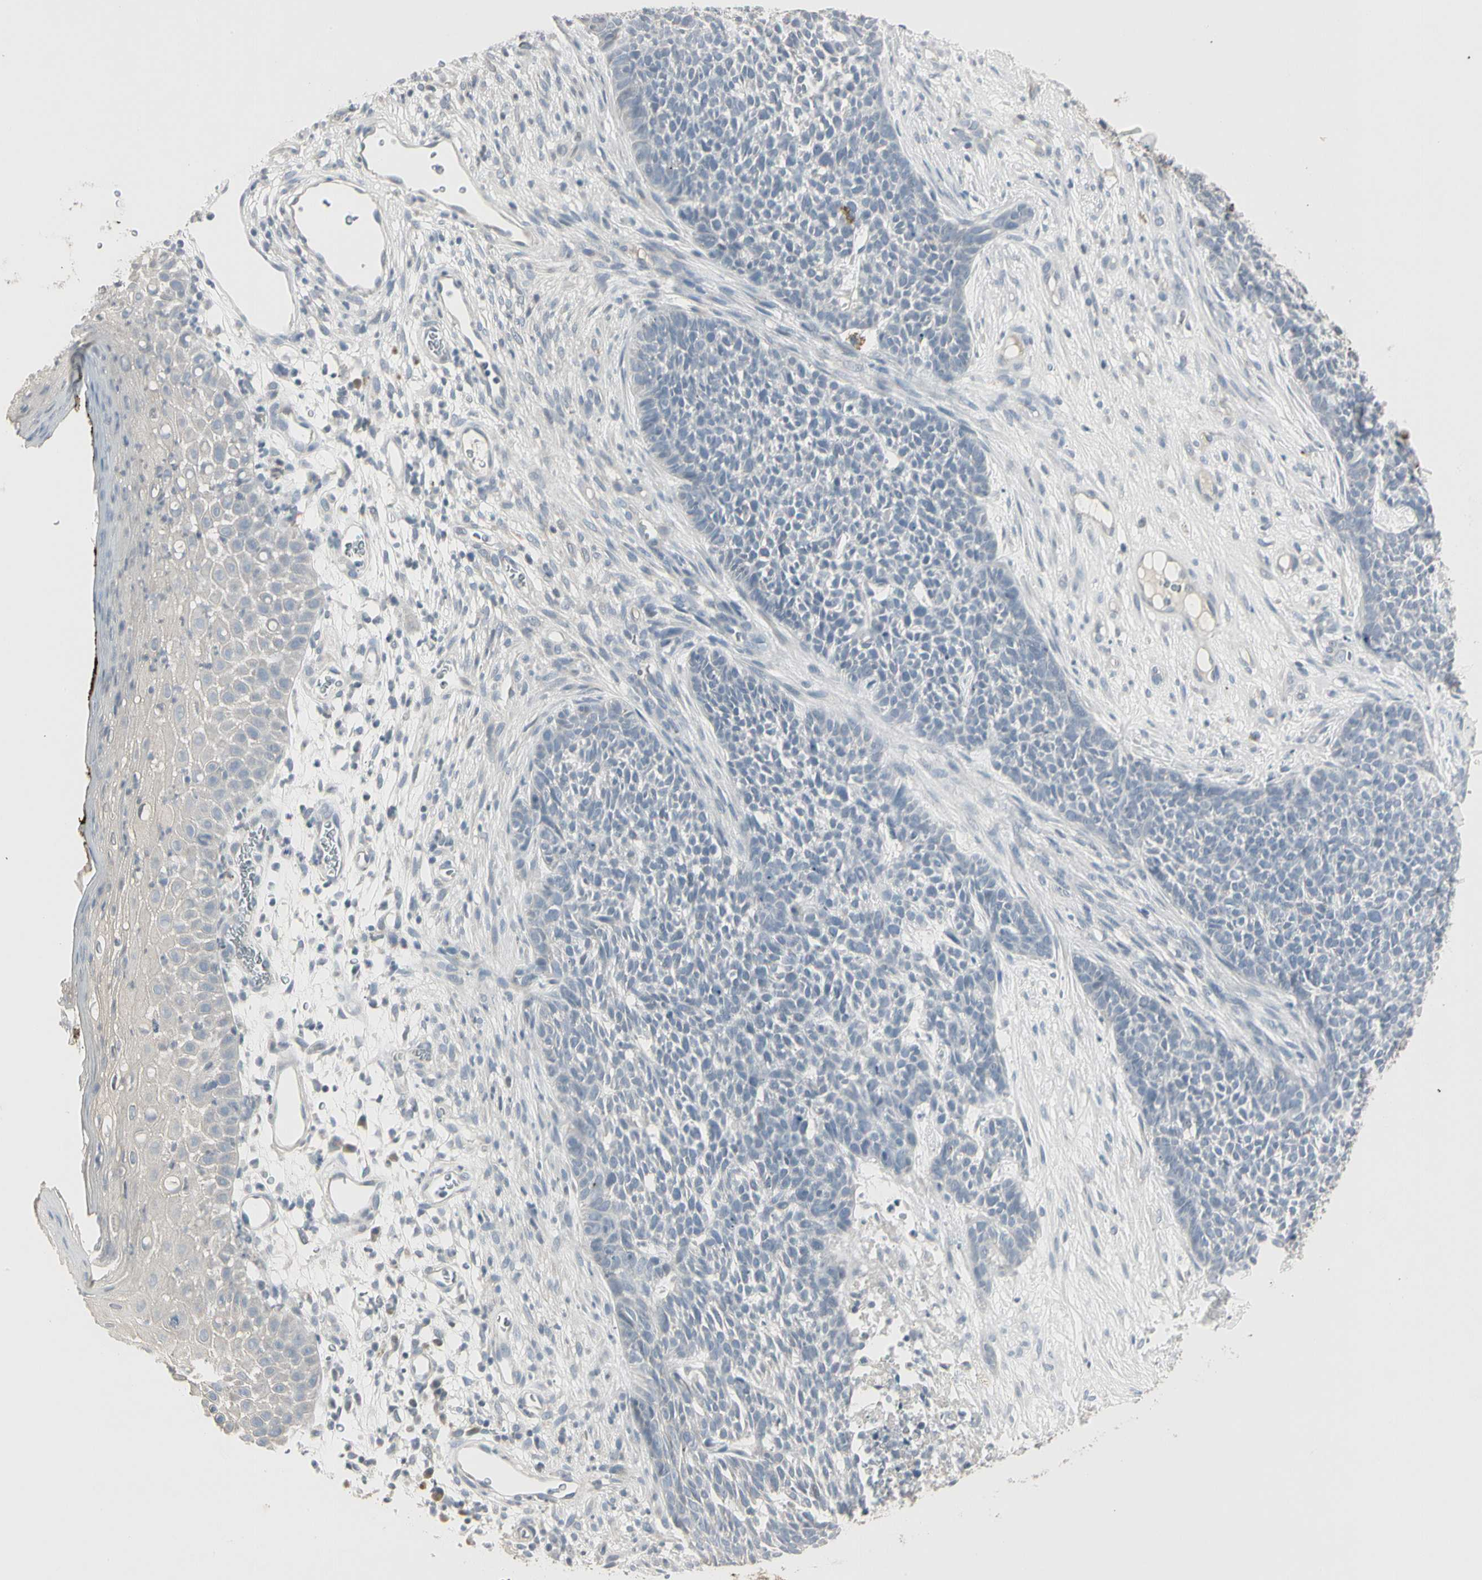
{"staining": {"intensity": "negative", "quantity": "none", "location": "none"}, "tissue": "skin cancer", "cell_type": "Tumor cells", "image_type": "cancer", "snomed": [{"axis": "morphology", "description": "Basal cell carcinoma"}, {"axis": "topography", "description": "Skin"}], "caption": "The immunohistochemistry photomicrograph has no significant expression in tumor cells of skin cancer tissue.", "gene": "DMPK", "patient": {"sex": "female", "age": 84}}